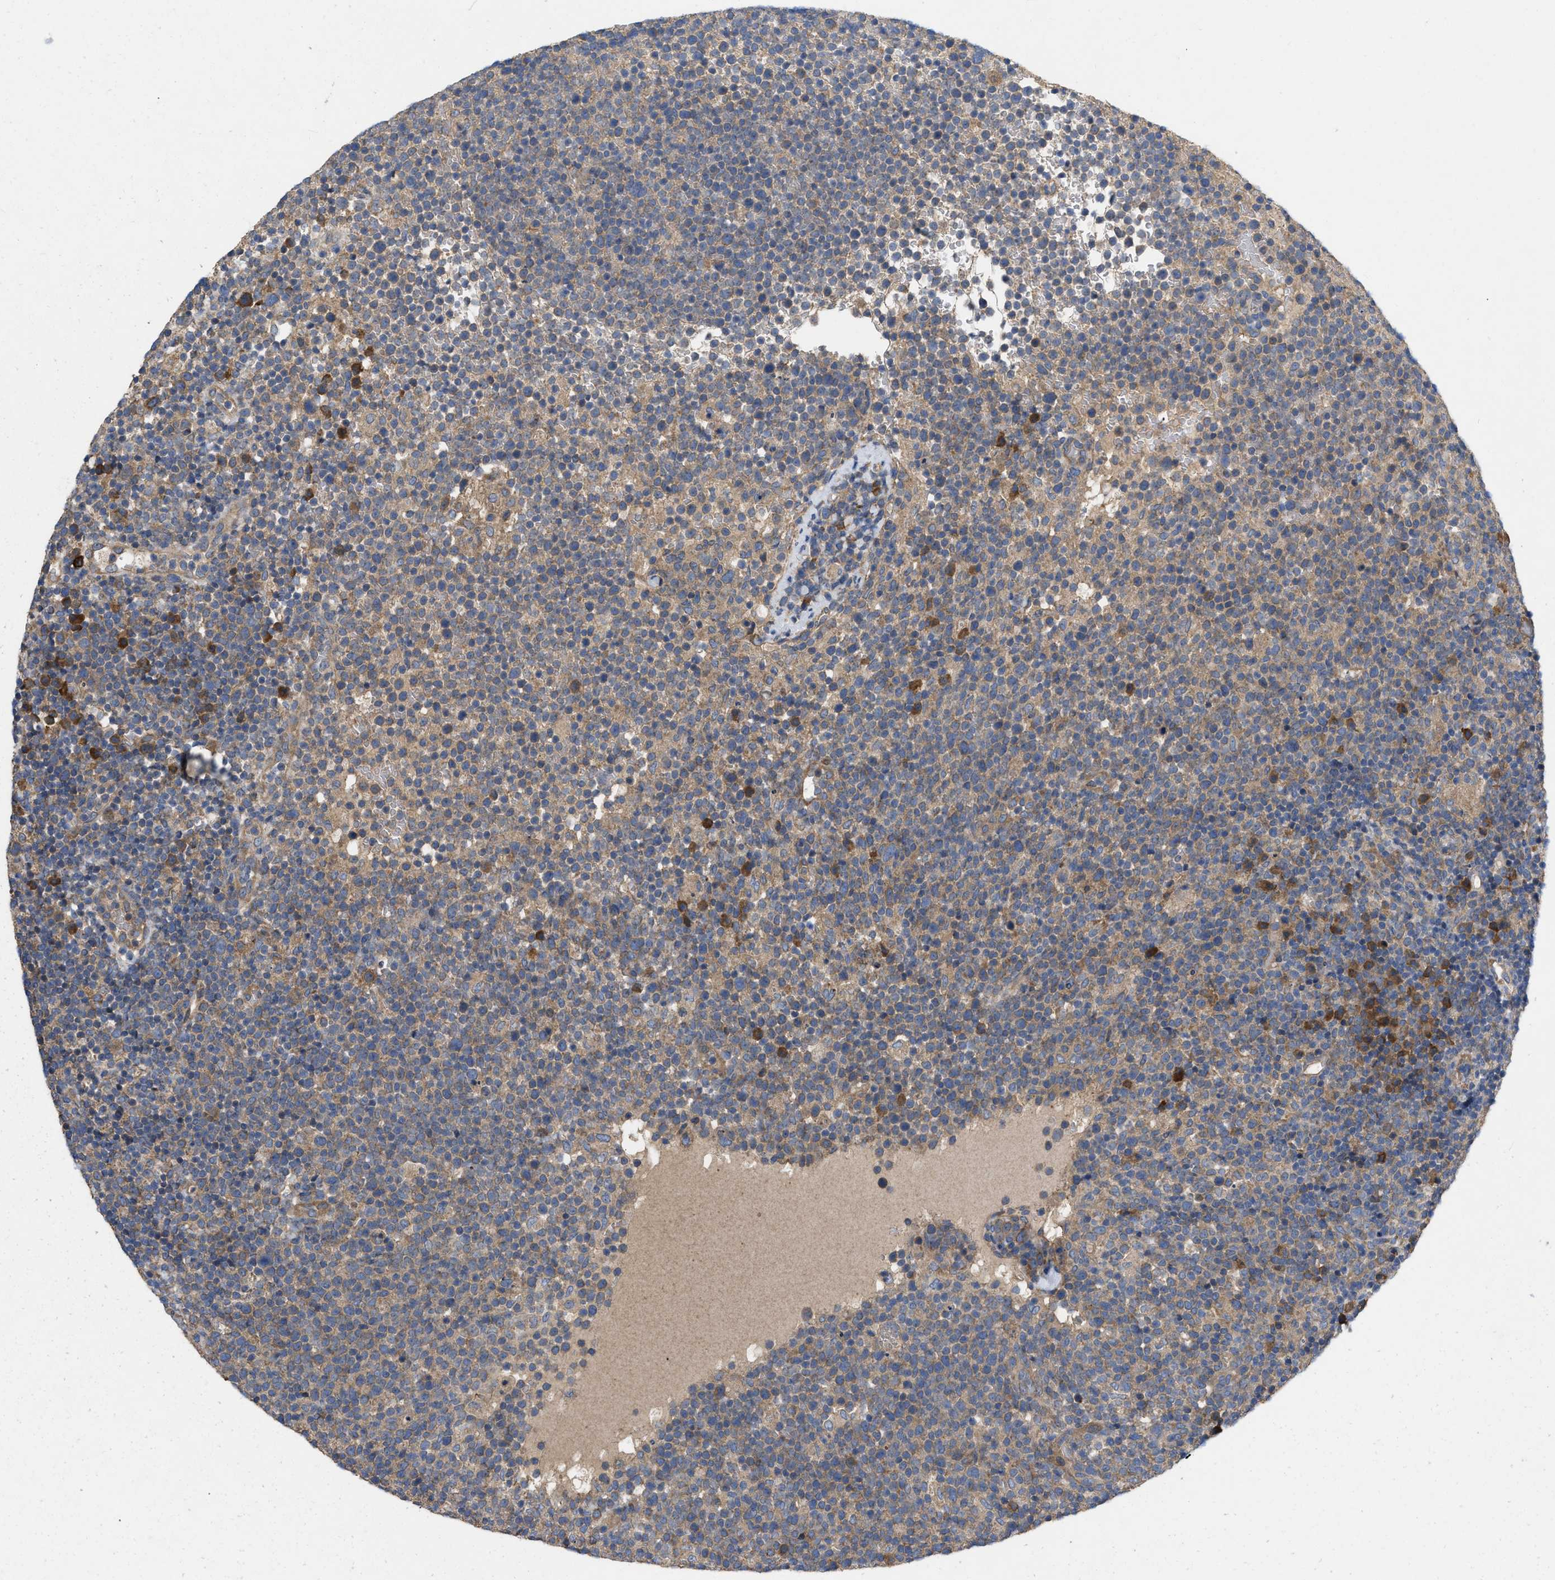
{"staining": {"intensity": "moderate", "quantity": ">75%", "location": "cytoplasmic/membranous"}, "tissue": "lymphoma", "cell_type": "Tumor cells", "image_type": "cancer", "snomed": [{"axis": "morphology", "description": "Malignant lymphoma, non-Hodgkin's type, High grade"}, {"axis": "topography", "description": "Lymph node"}], "caption": "IHC staining of malignant lymphoma, non-Hodgkin's type (high-grade), which shows medium levels of moderate cytoplasmic/membranous staining in approximately >75% of tumor cells indicating moderate cytoplasmic/membranous protein expression. The staining was performed using DAB (brown) for protein detection and nuclei were counterstained in hematoxylin (blue).", "gene": "TMEM131", "patient": {"sex": "male", "age": 61}}